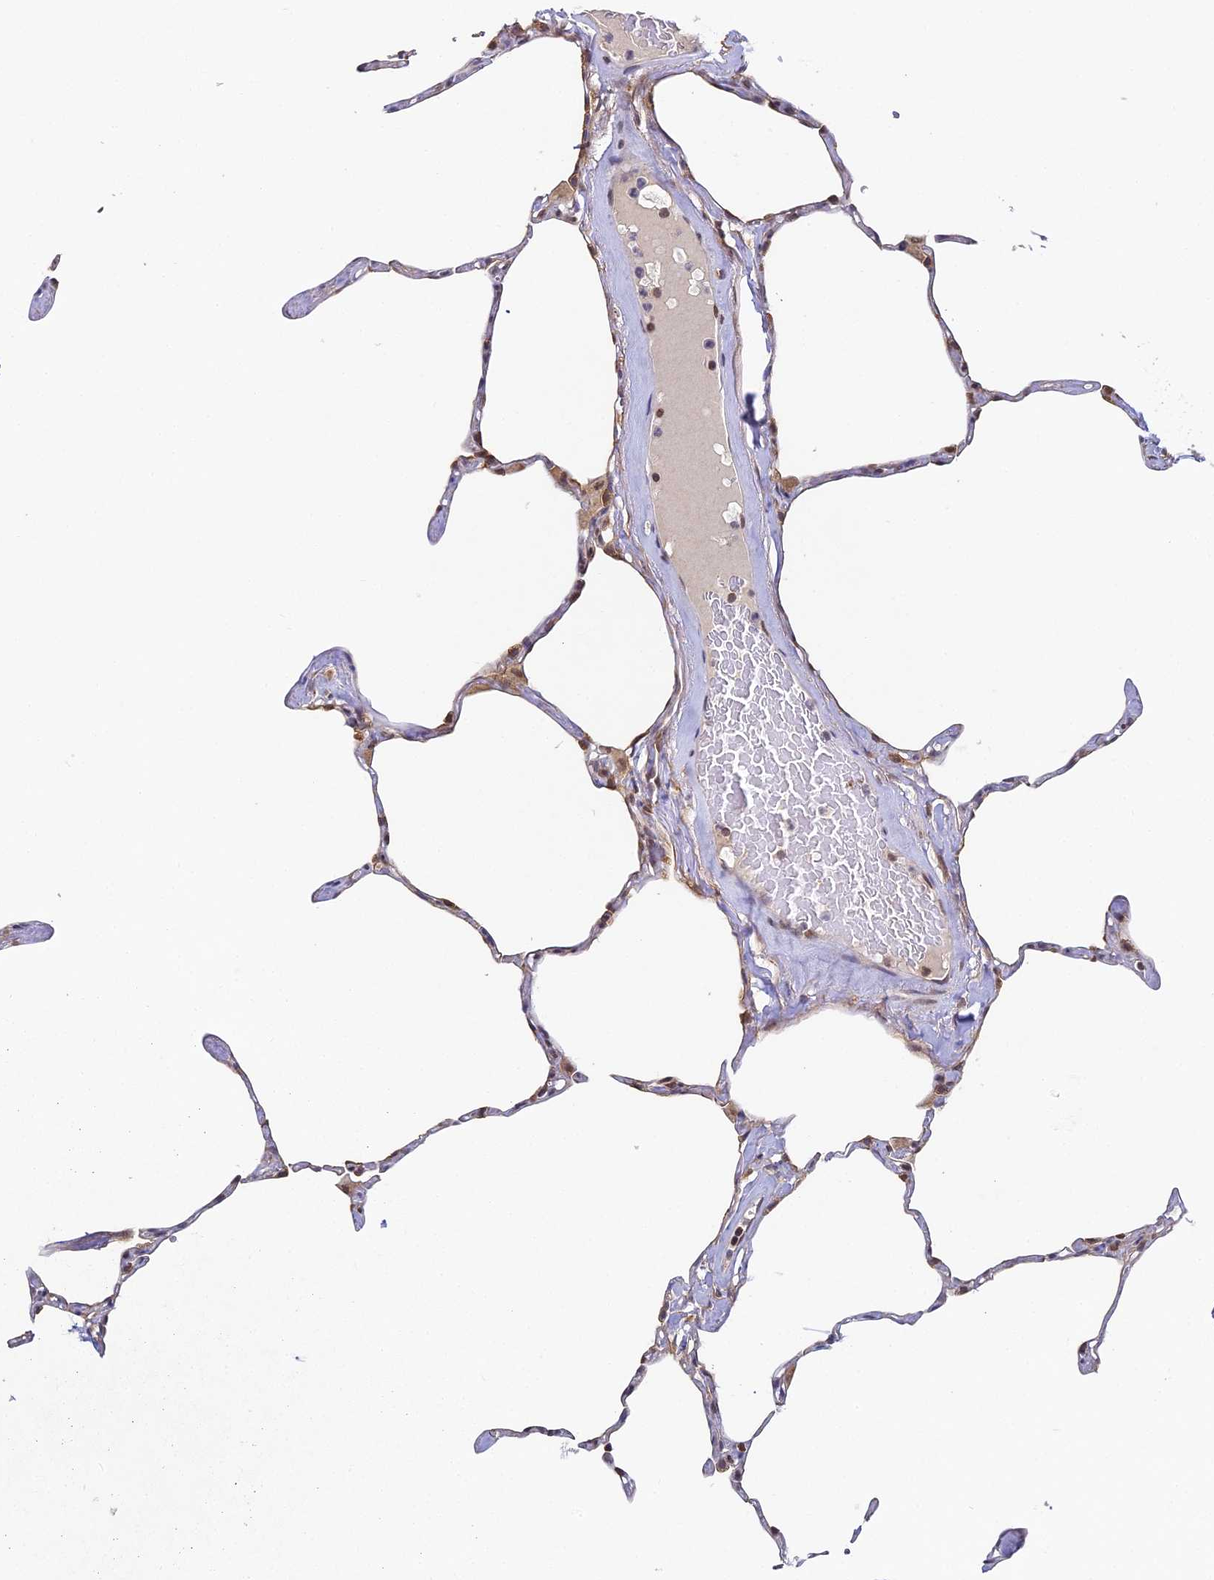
{"staining": {"intensity": "moderate", "quantity": "25%-75%", "location": "cytoplasmic/membranous"}, "tissue": "lung", "cell_type": "Alveolar cells", "image_type": "normal", "snomed": [{"axis": "morphology", "description": "Normal tissue, NOS"}, {"axis": "topography", "description": "Lung"}], "caption": "Immunohistochemistry micrograph of unremarkable lung: human lung stained using IHC demonstrates medium levels of moderate protein expression localized specifically in the cytoplasmic/membranous of alveolar cells, appearing as a cytoplasmic/membranous brown color.", "gene": "DNAAF10", "patient": {"sex": "male", "age": 65}}